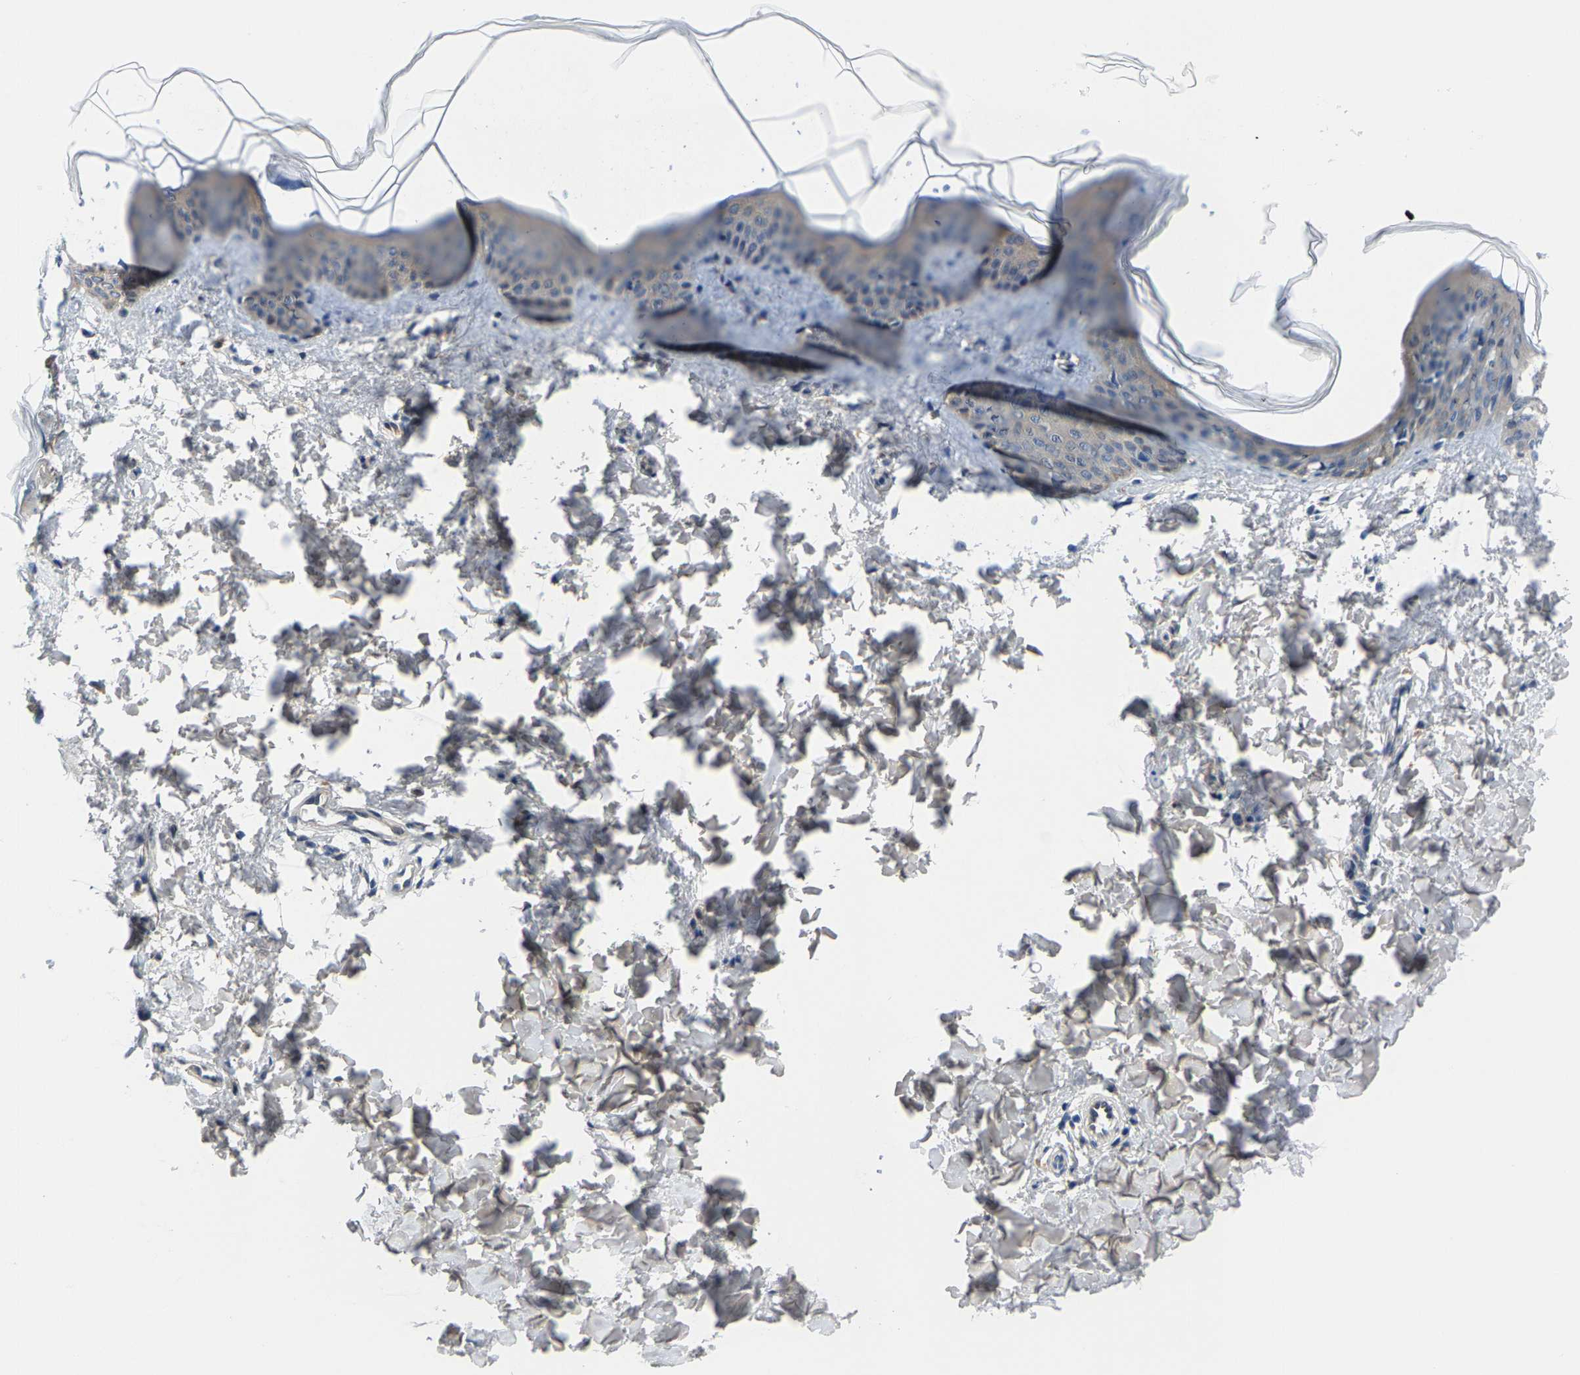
{"staining": {"intensity": "negative", "quantity": "none", "location": "none"}, "tissue": "skin", "cell_type": "Fibroblasts", "image_type": "normal", "snomed": [{"axis": "morphology", "description": "Normal tissue, NOS"}, {"axis": "topography", "description": "Skin"}], "caption": "Immunohistochemistry micrograph of normal human skin stained for a protein (brown), which reveals no staining in fibroblasts.", "gene": "SSH3", "patient": {"sex": "female", "age": 17}}